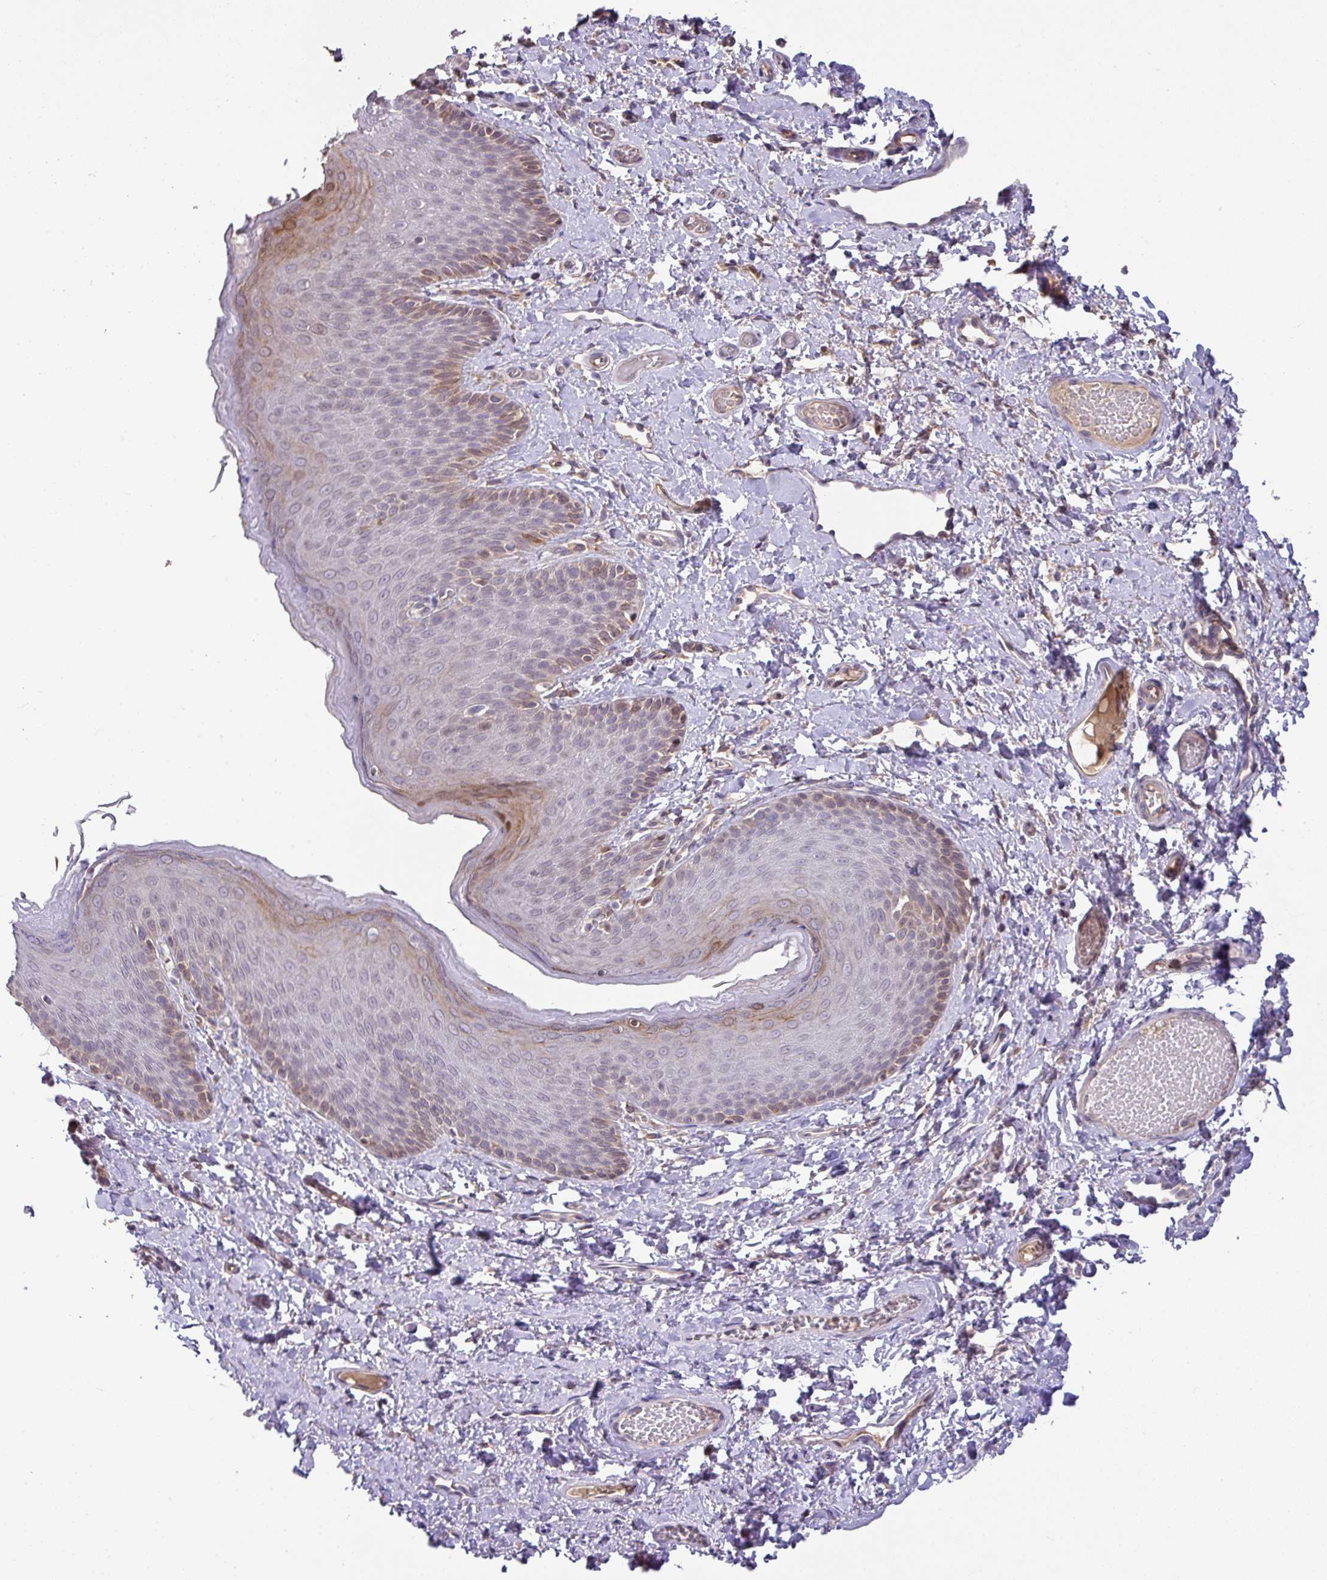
{"staining": {"intensity": "weak", "quantity": "<25%", "location": "cytoplasmic/membranous"}, "tissue": "skin", "cell_type": "Epidermal cells", "image_type": "normal", "snomed": [{"axis": "morphology", "description": "Normal tissue, NOS"}, {"axis": "topography", "description": "Anal"}], "caption": "DAB (3,3'-diaminobenzidine) immunohistochemical staining of benign skin exhibits no significant expression in epidermal cells. (DAB (3,3'-diaminobenzidine) immunohistochemistry (IHC), high magnification).", "gene": "GCNT7", "patient": {"sex": "female", "age": 40}}